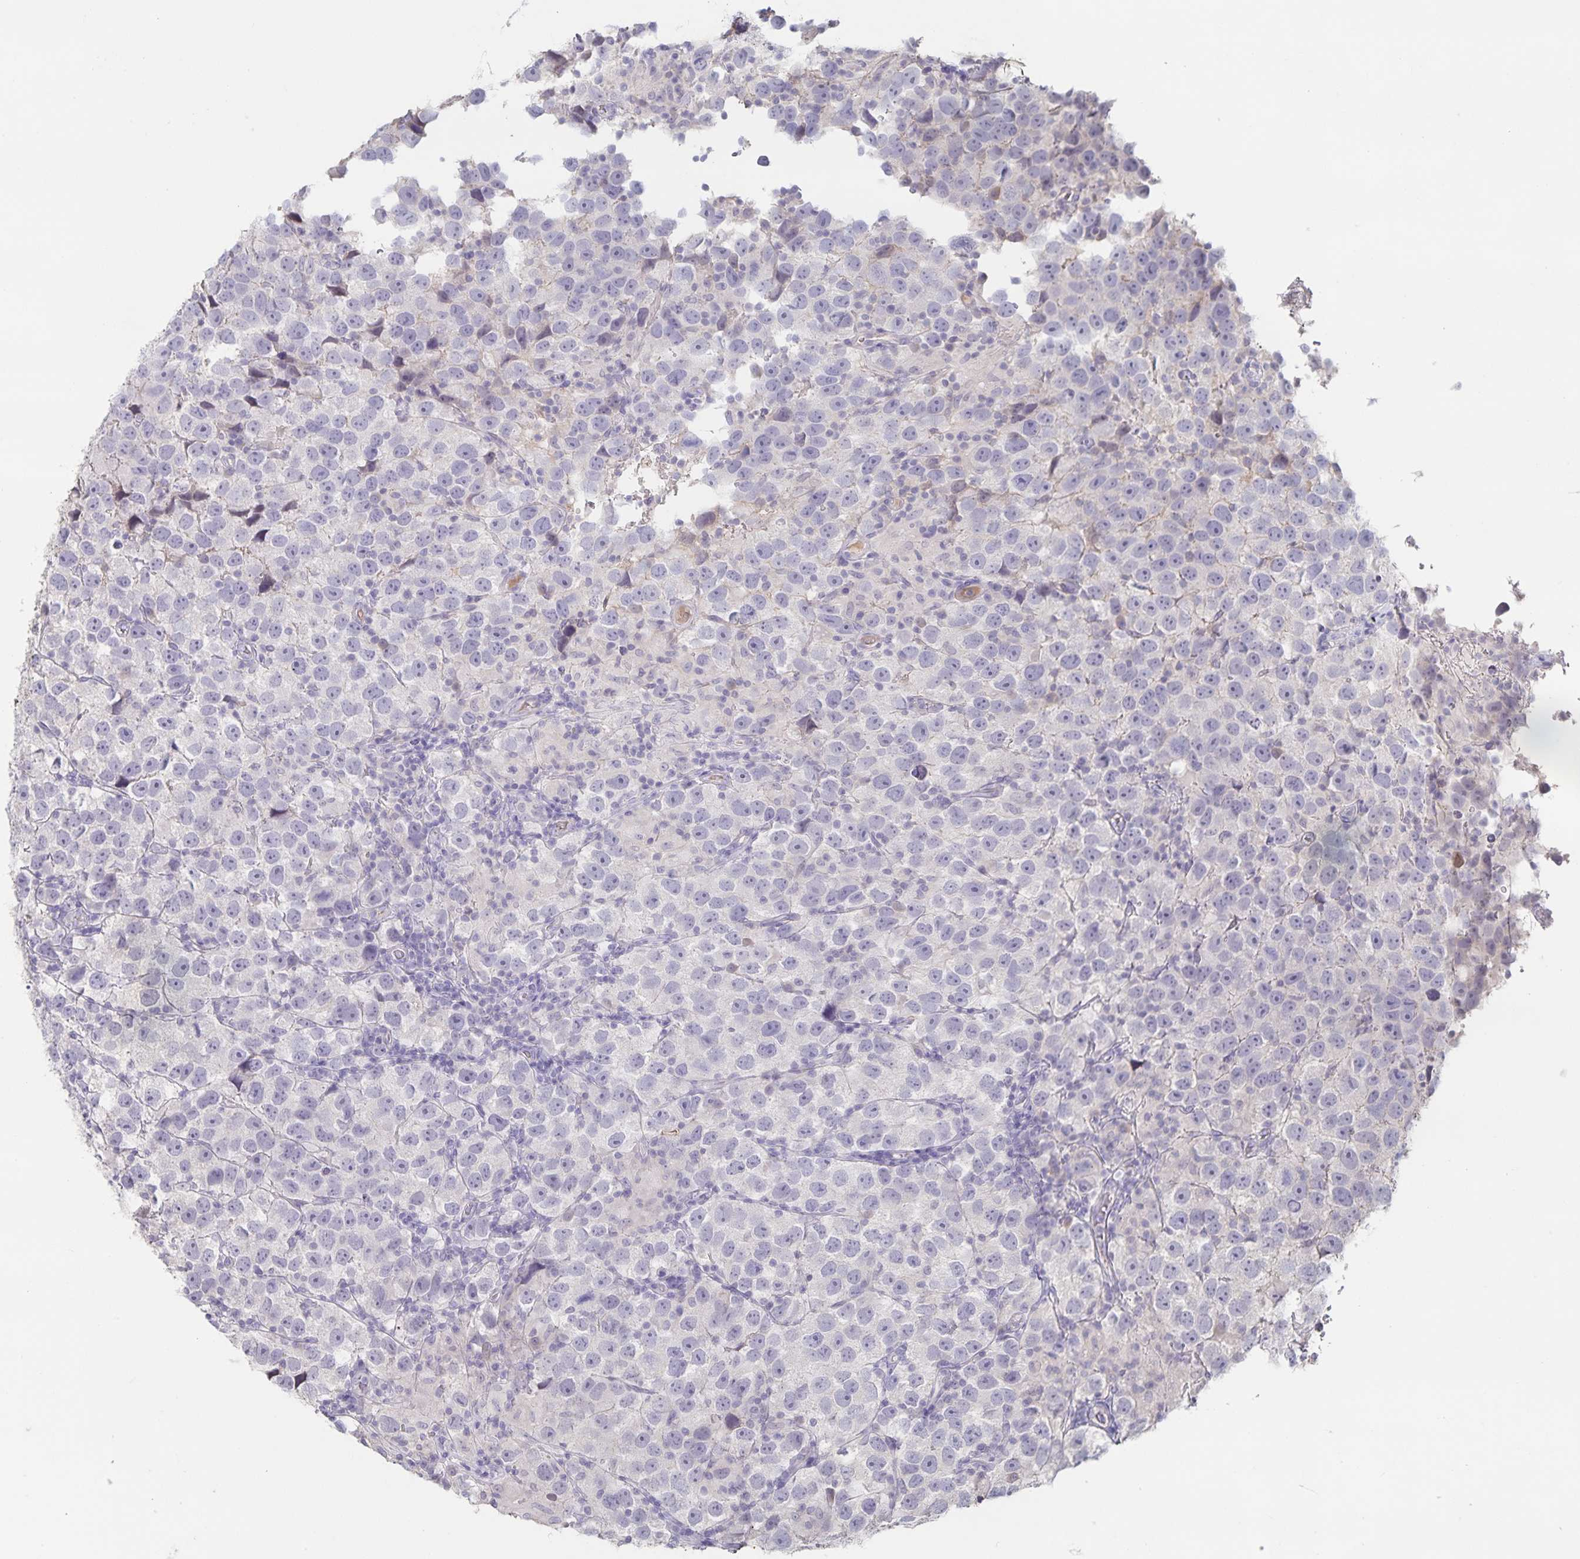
{"staining": {"intensity": "negative", "quantity": "none", "location": "none"}, "tissue": "testis cancer", "cell_type": "Tumor cells", "image_type": "cancer", "snomed": [{"axis": "morphology", "description": "Seminoma, NOS"}, {"axis": "topography", "description": "Testis"}], "caption": "Testis seminoma was stained to show a protein in brown. There is no significant expression in tumor cells. (Brightfield microscopy of DAB (3,3'-diaminobenzidine) immunohistochemistry (IHC) at high magnification).", "gene": "INSL5", "patient": {"sex": "male", "age": 26}}